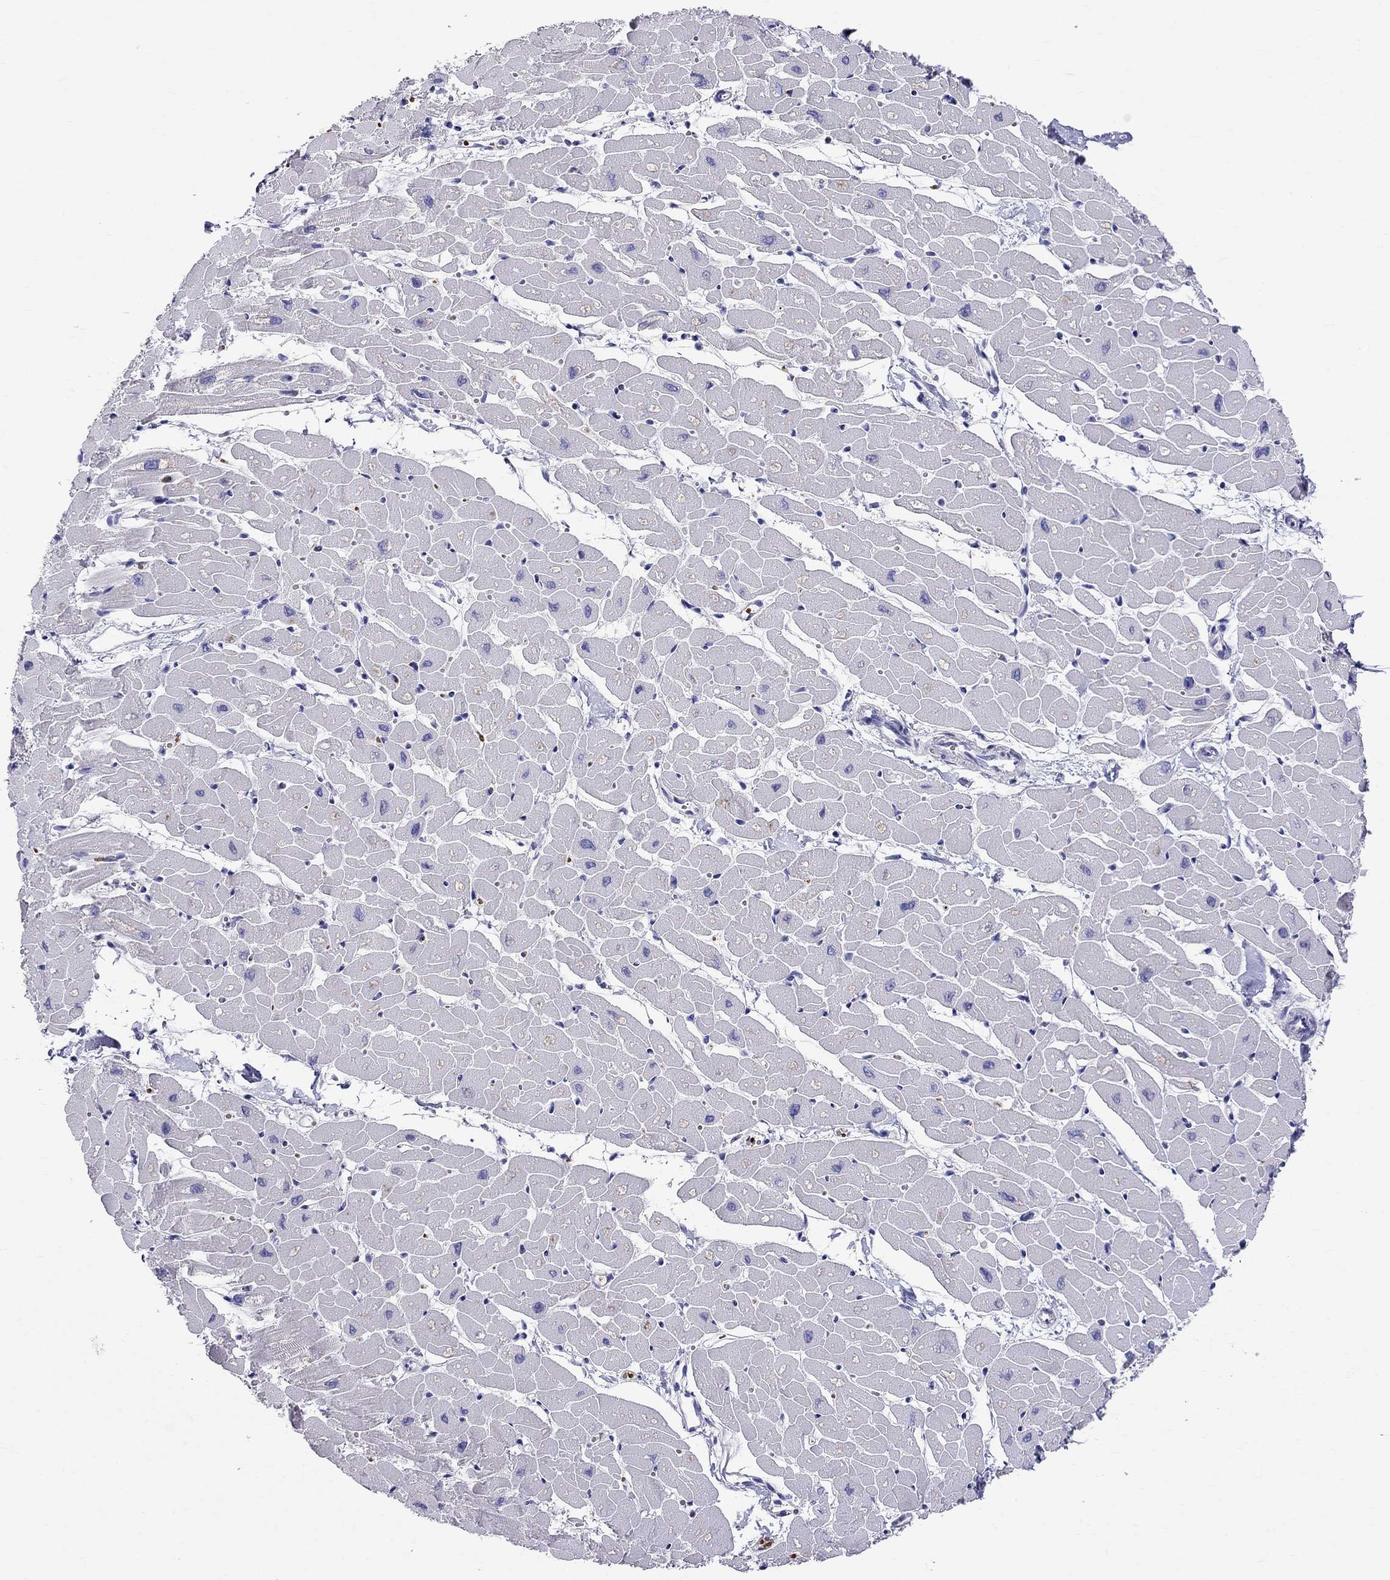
{"staining": {"intensity": "negative", "quantity": "none", "location": "none"}, "tissue": "heart muscle", "cell_type": "Cardiomyocytes", "image_type": "normal", "snomed": [{"axis": "morphology", "description": "Normal tissue, NOS"}, {"axis": "topography", "description": "Heart"}], "caption": "Immunohistochemical staining of benign heart muscle demonstrates no significant positivity in cardiomyocytes. (Immunohistochemistry, brightfield microscopy, high magnification).", "gene": "DNAAF6", "patient": {"sex": "male", "age": 57}}